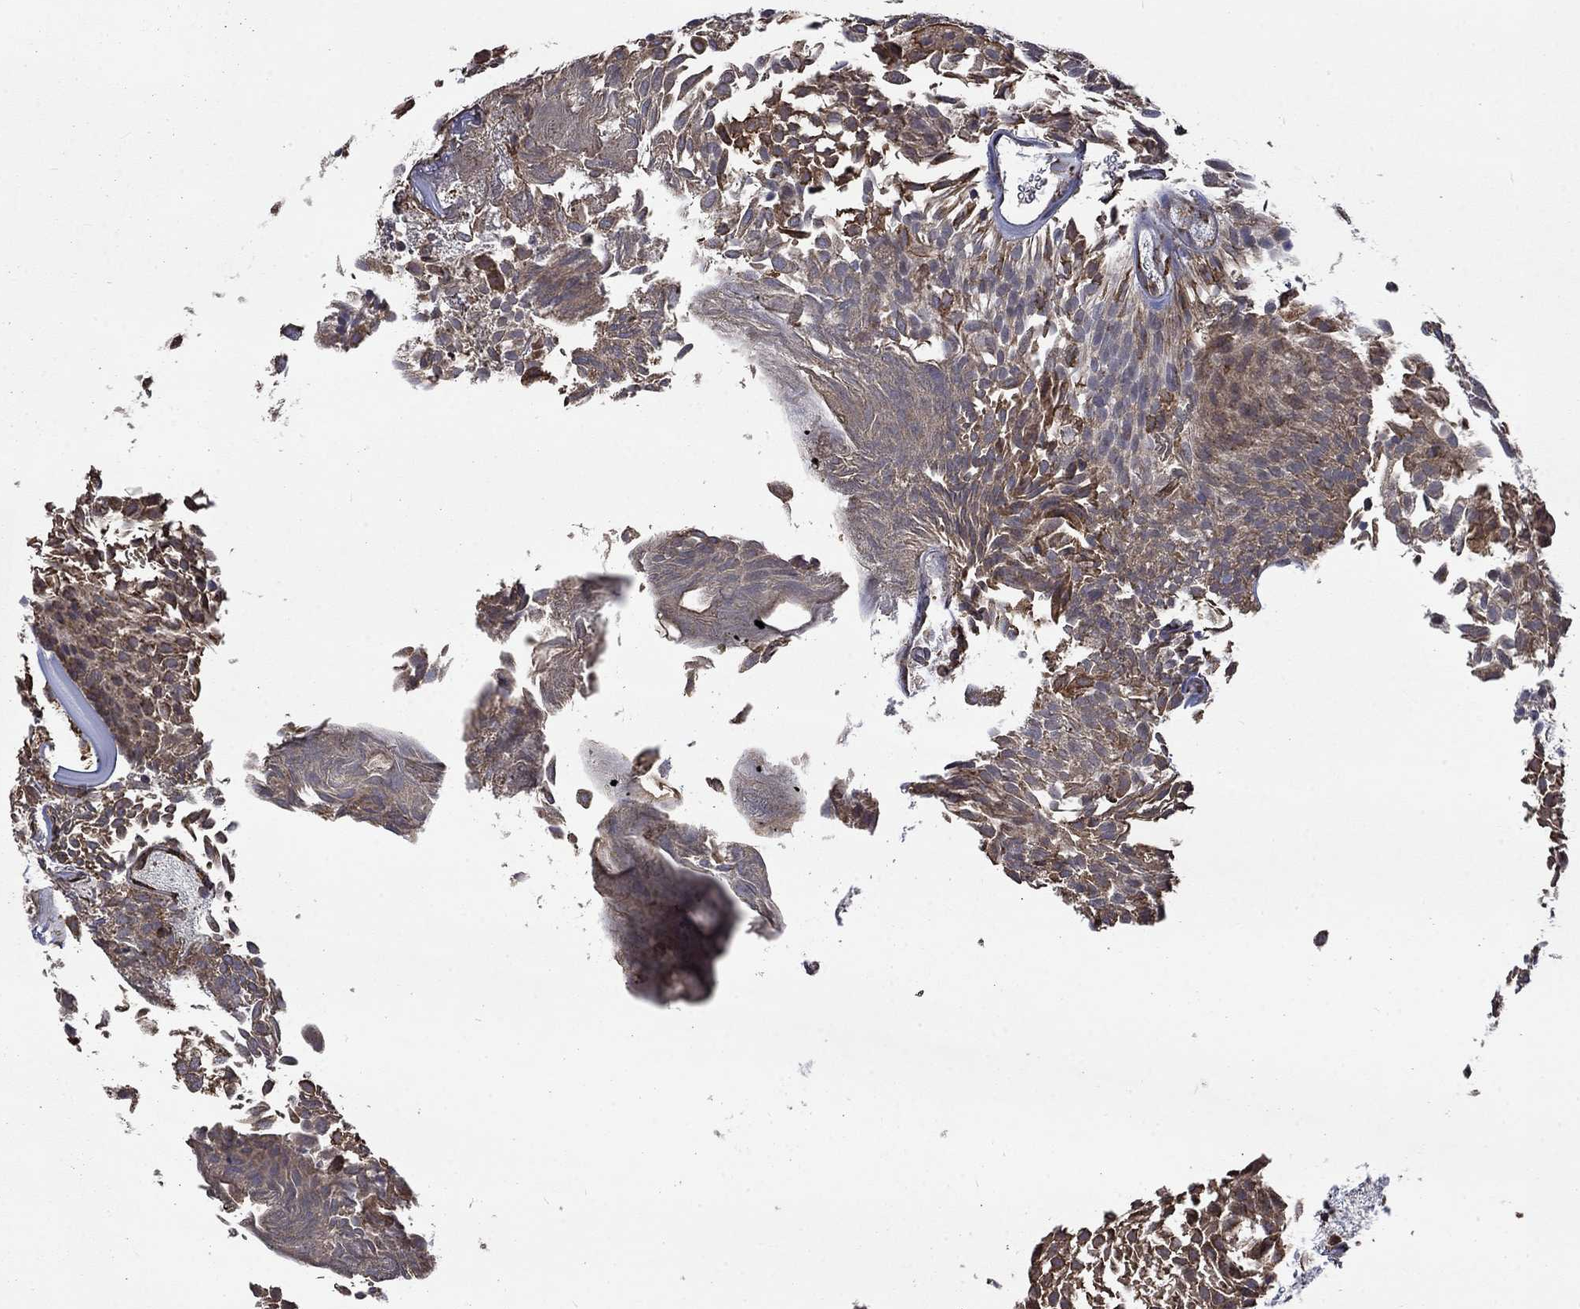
{"staining": {"intensity": "moderate", "quantity": "<25%", "location": "cytoplasmic/membranous"}, "tissue": "urothelial cancer", "cell_type": "Tumor cells", "image_type": "cancer", "snomed": [{"axis": "morphology", "description": "Urothelial carcinoma, Low grade"}, {"axis": "topography", "description": "Urinary bladder"}], "caption": "Immunohistochemical staining of human urothelial carcinoma (low-grade) displays moderate cytoplasmic/membranous protein staining in approximately <25% of tumor cells.", "gene": "ESRRA", "patient": {"sex": "male", "age": 52}}